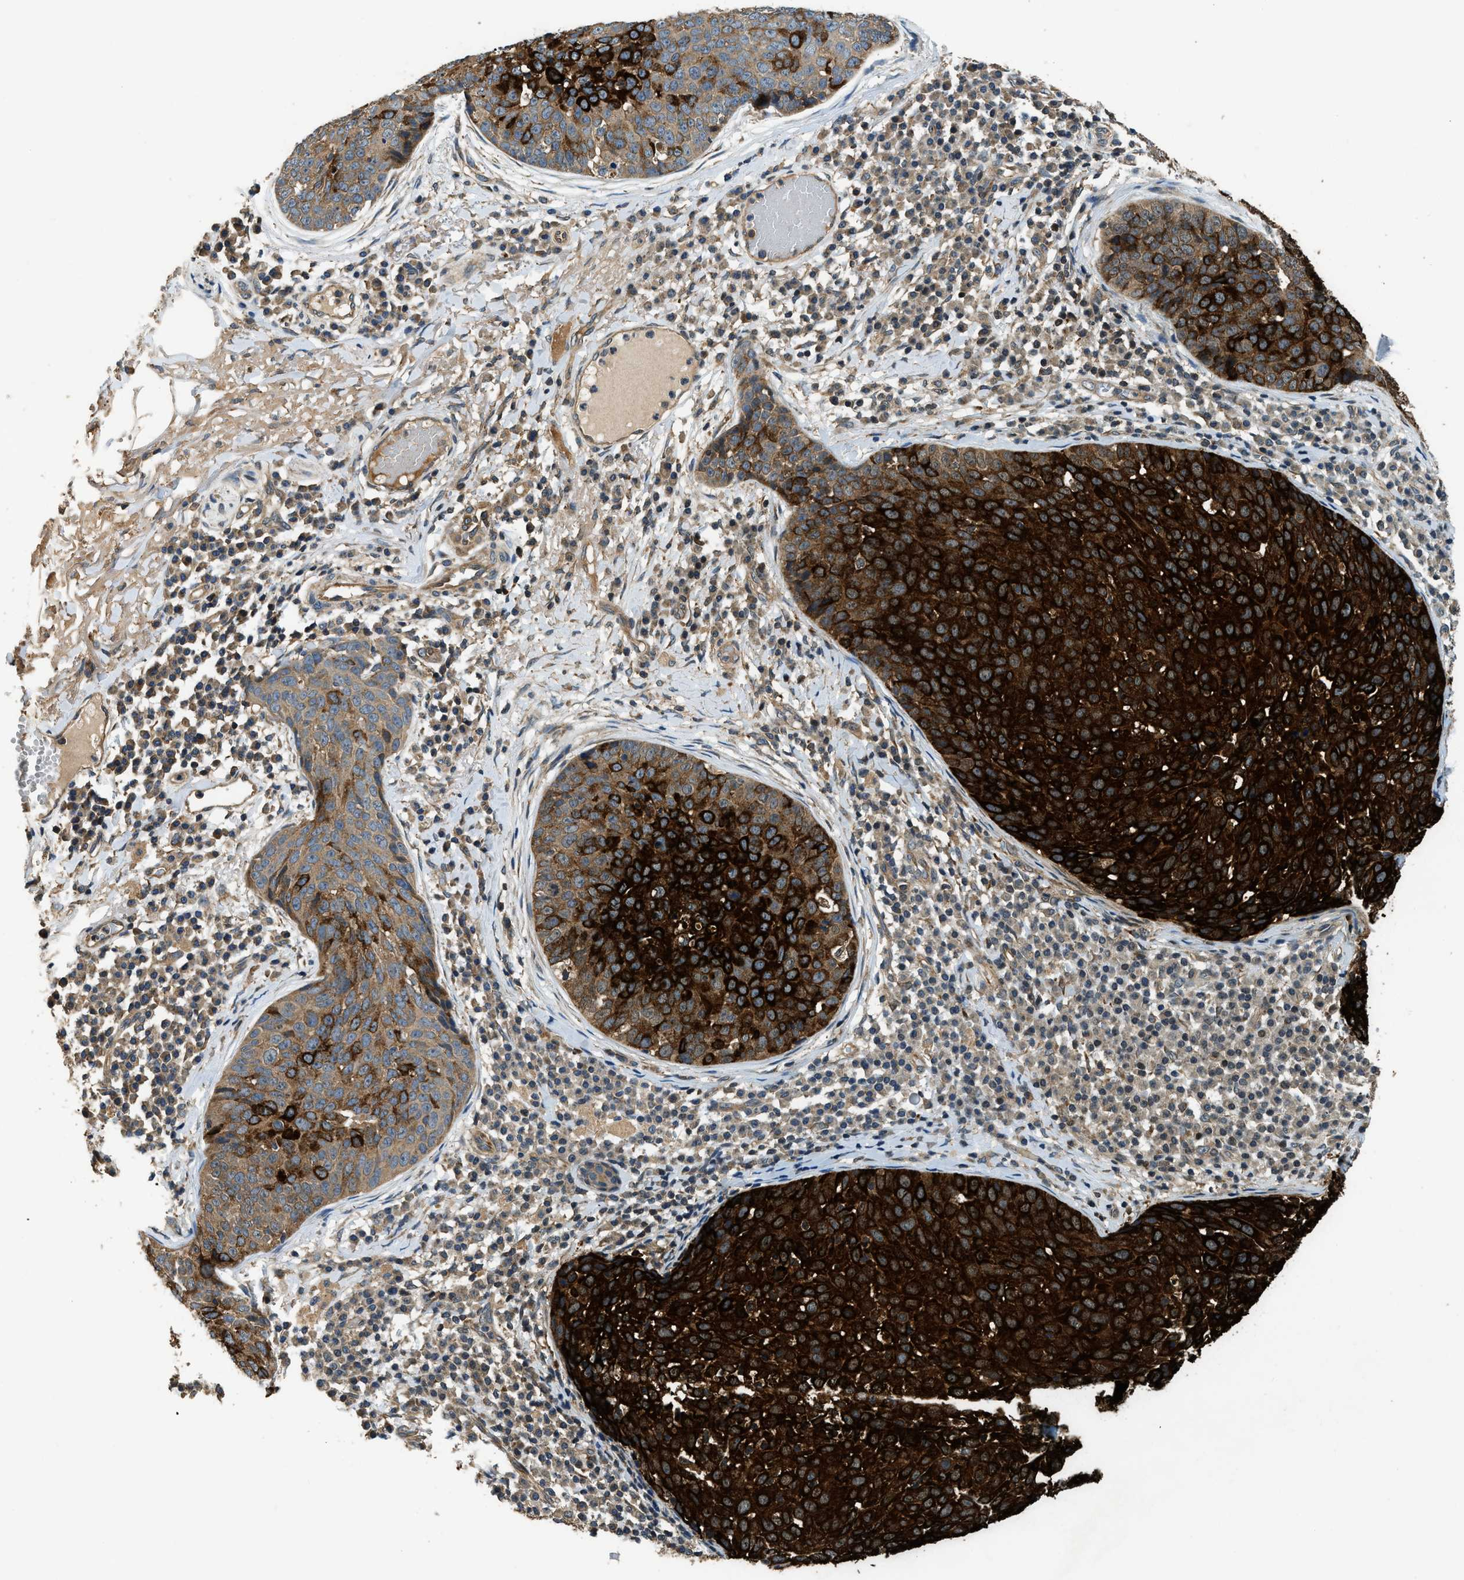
{"staining": {"intensity": "strong", "quantity": ">75%", "location": "cytoplasmic/membranous"}, "tissue": "skin cancer", "cell_type": "Tumor cells", "image_type": "cancer", "snomed": [{"axis": "morphology", "description": "Squamous cell carcinoma in situ, NOS"}, {"axis": "morphology", "description": "Squamous cell carcinoma, NOS"}, {"axis": "topography", "description": "Skin"}], "caption": "IHC histopathology image of neoplastic tissue: skin cancer stained using IHC exhibits high levels of strong protein expression localized specifically in the cytoplasmic/membranous of tumor cells, appearing as a cytoplasmic/membranous brown color.", "gene": "IL3RA", "patient": {"sex": "male", "age": 93}}